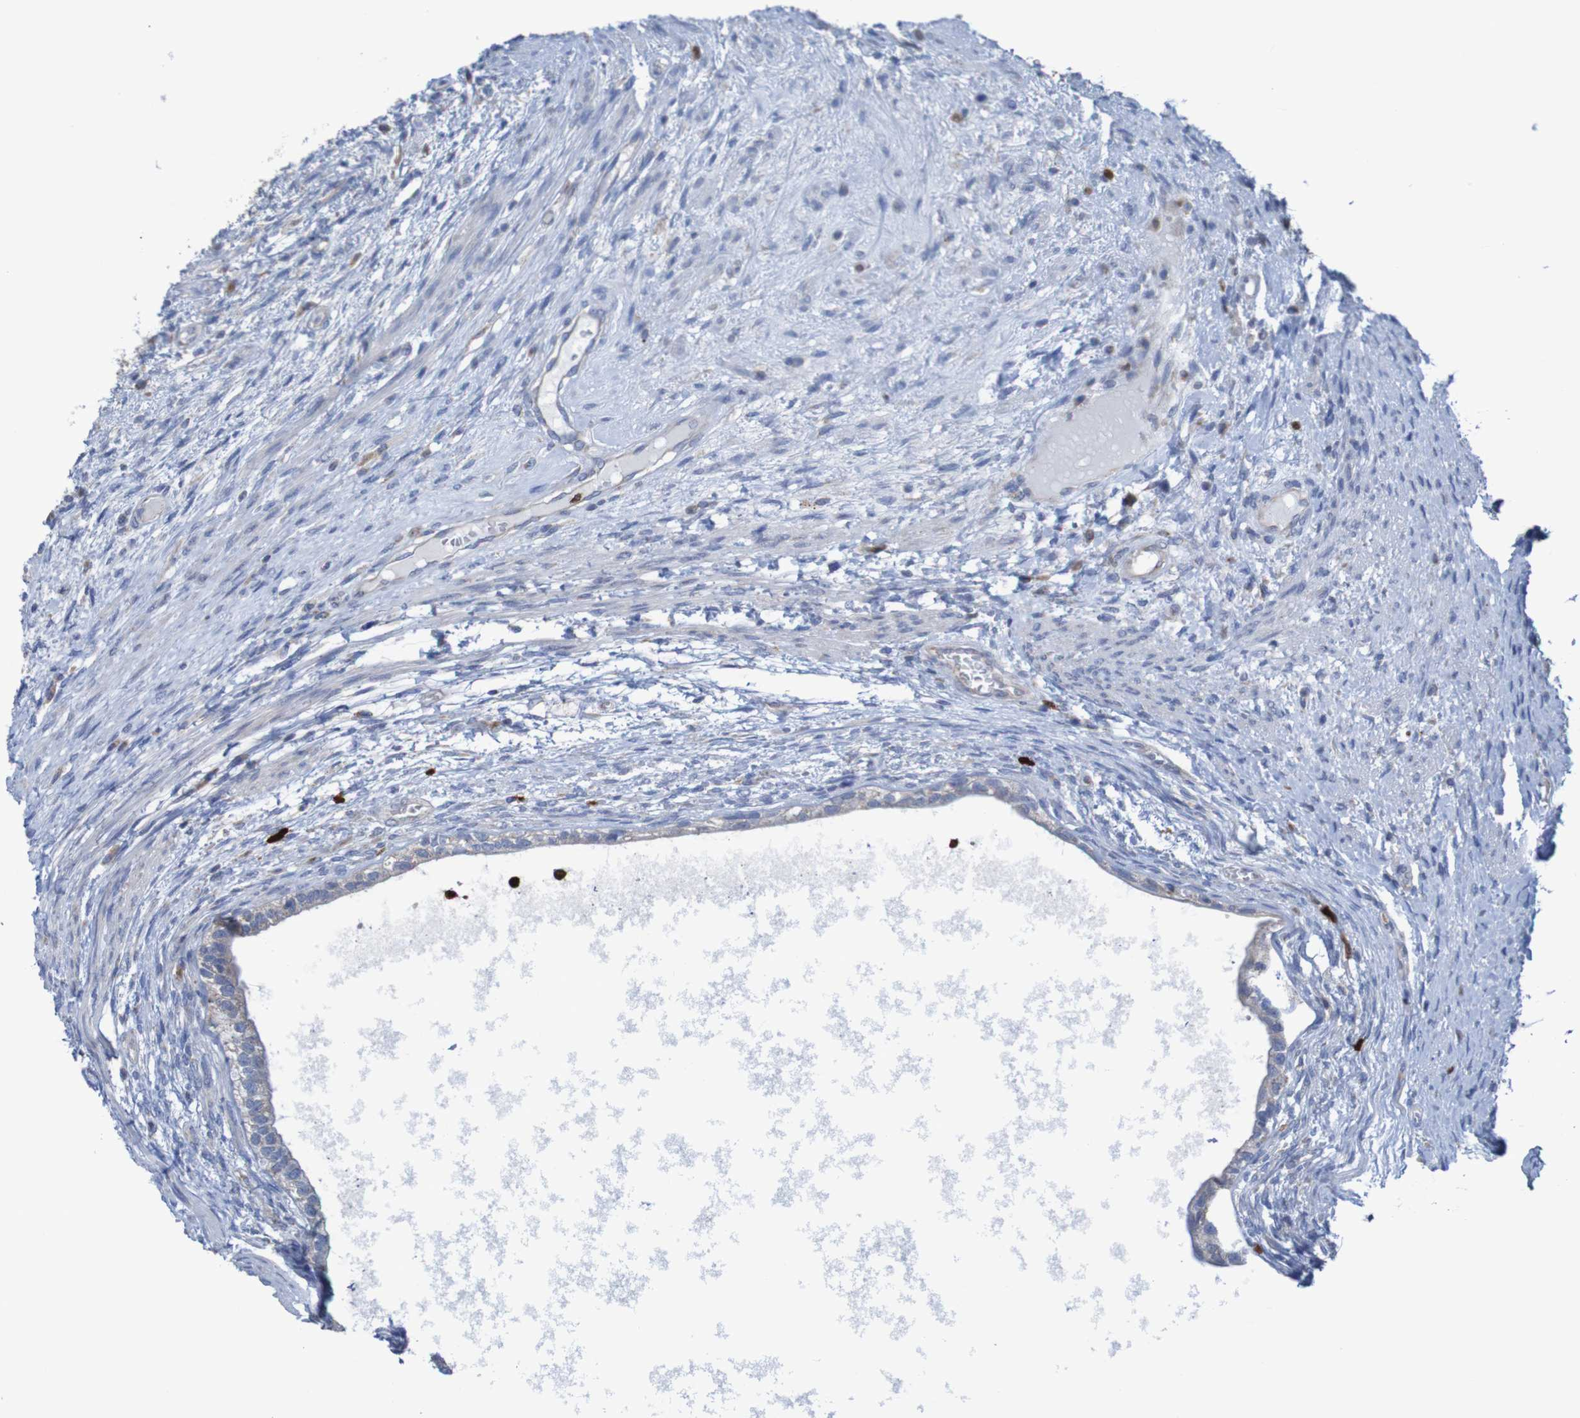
{"staining": {"intensity": "negative", "quantity": "none", "location": "none"}, "tissue": "testis cancer", "cell_type": "Tumor cells", "image_type": "cancer", "snomed": [{"axis": "morphology", "description": "Carcinoma, Embryonal, NOS"}, {"axis": "topography", "description": "Testis"}], "caption": "Image shows no significant protein expression in tumor cells of testis cancer. (Stains: DAB IHC with hematoxylin counter stain, Microscopy: brightfield microscopy at high magnification).", "gene": "PARP4", "patient": {"sex": "male", "age": 26}}